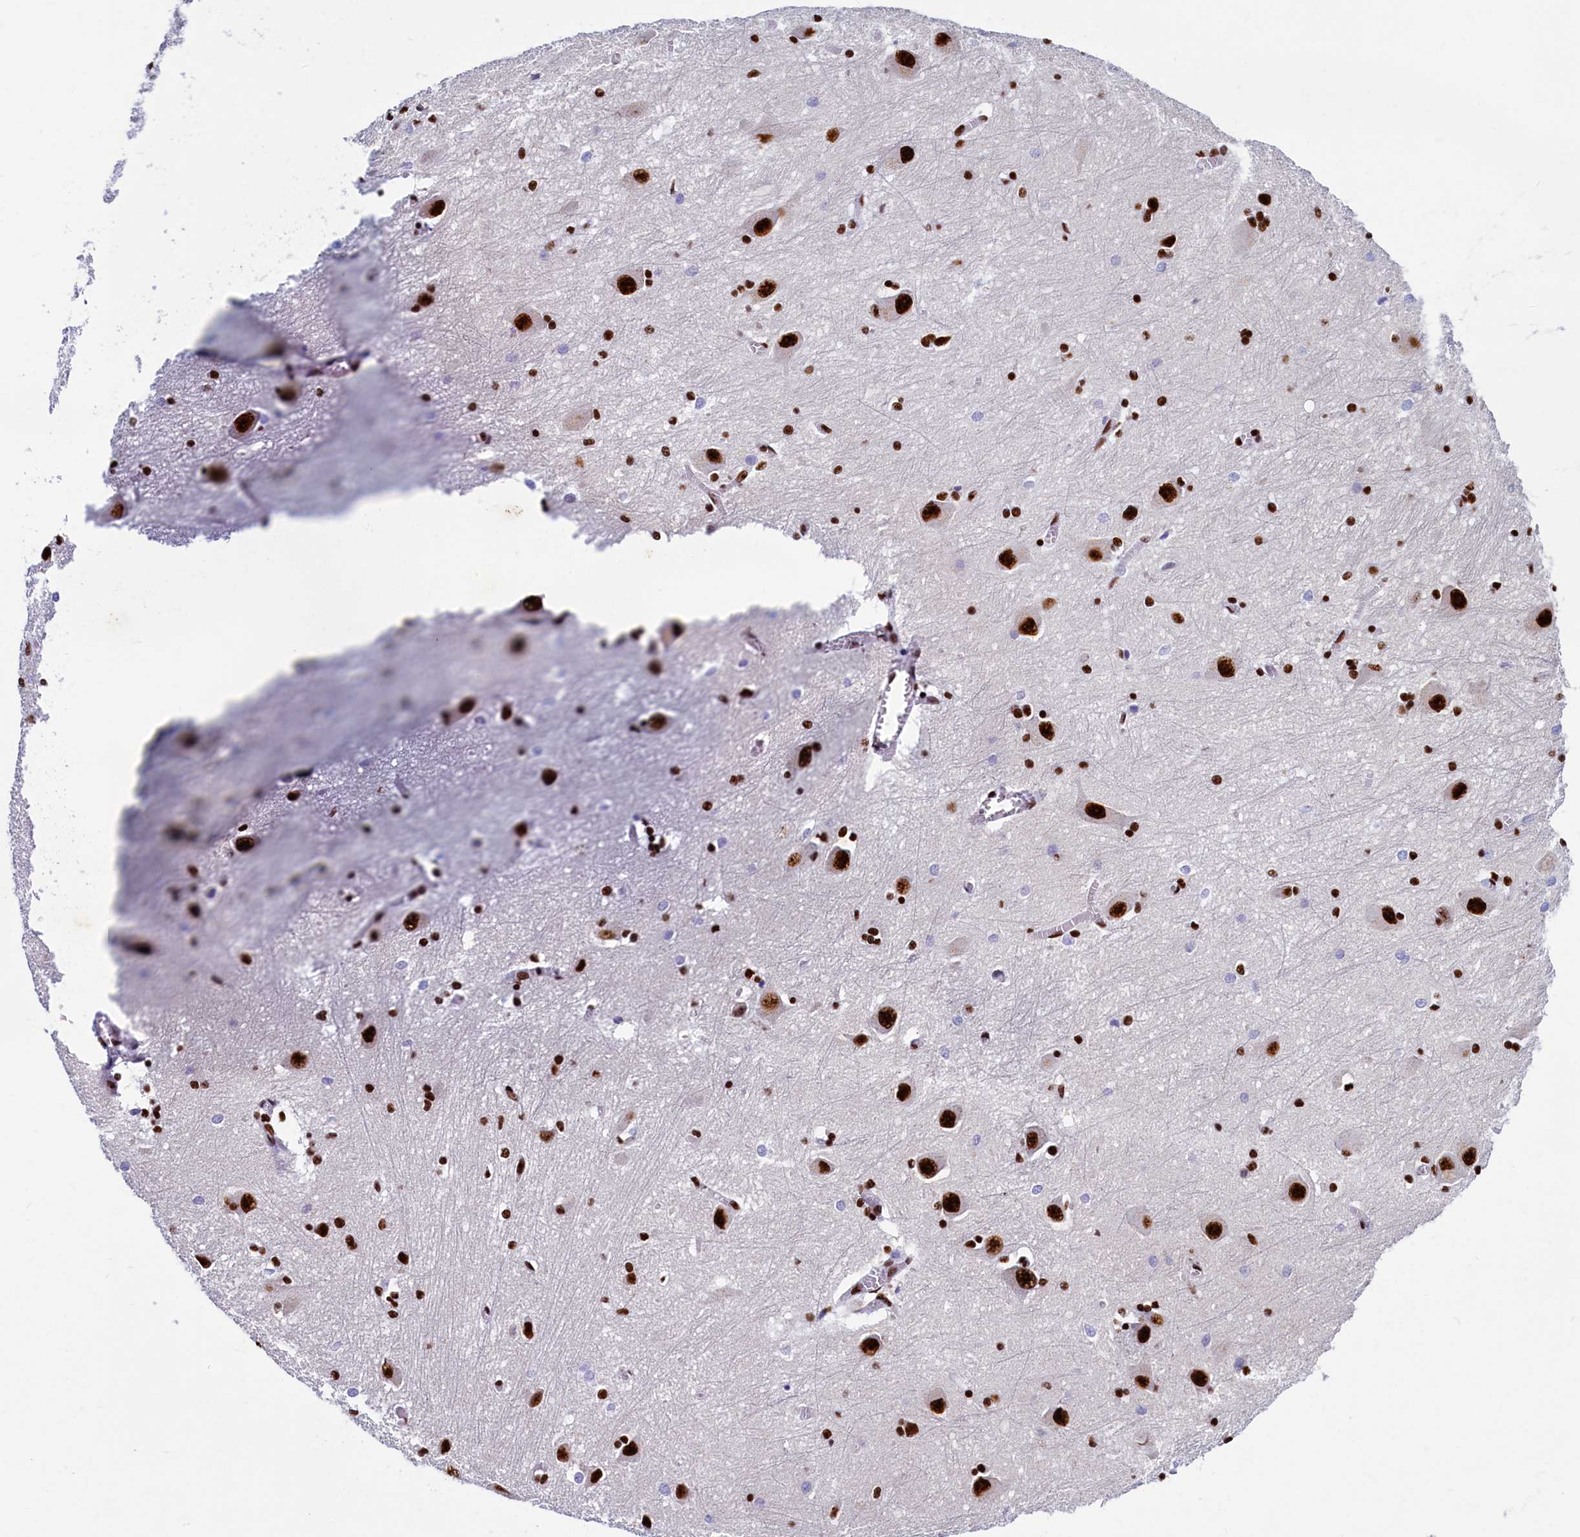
{"staining": {"intensity": "strong", "quantity": "<25%", "location": "nuclear"}, "tissue": "caudate", "cell_type": "Glial cells", "image_type": "normal", "snomed": [{"axis": "morphology", "description": "Normal tissue, NOS"}, {"axis": "topography", "description": "Lateral ventricle wall"}], "caption": "Immunohistochemistry (IHC) (DAB (3,3'-diaminobenzidine)) staining of benign caudate reveals strong nuclear protein positivity in approximately <25% of glial cells.", "gene": "SRRM2", "patient": {"sex": "male", "age": 37}}